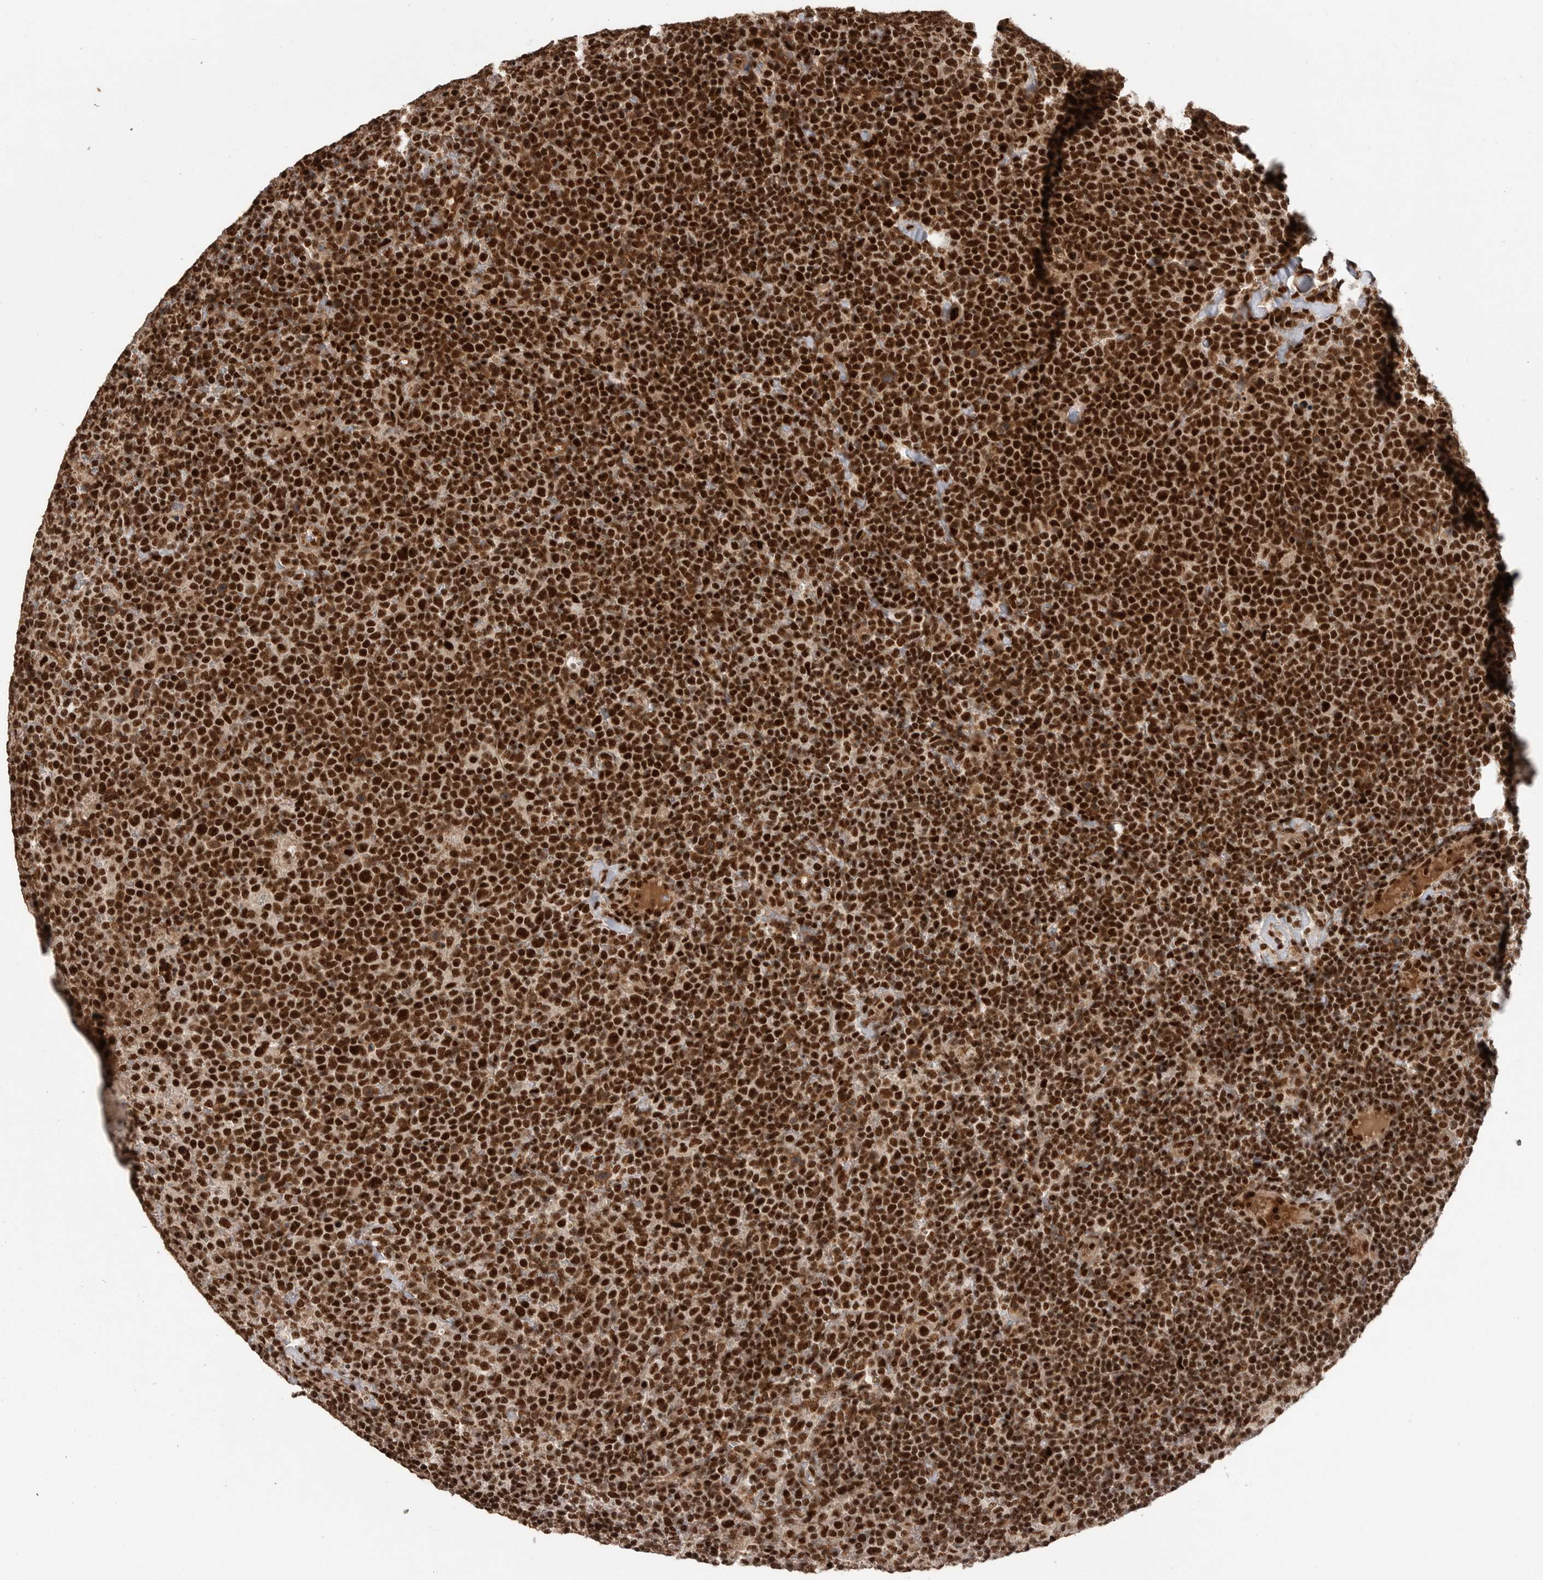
{"staining": {"intensity": "strong", "quantity": ">75%", "location": "nuclear"}, "tissue": "lymphoma", "cell_type": "Tumor cells", "image_type": "cancer", "snomed": [{"axis": "morphology", "description": "Malignant lymphoma, non-Hodgkin's type, High grade"}, {"axis": "topography", "description": "Lymph node"}], "caption": "A micrograph showing strong nuclear positivity in about >75% of tumor cells in lymphoma, as visualized by brown immunohistochemical staining.", "gene": "PPP1R8", "patient": {"sex": "male", "age": 61}}